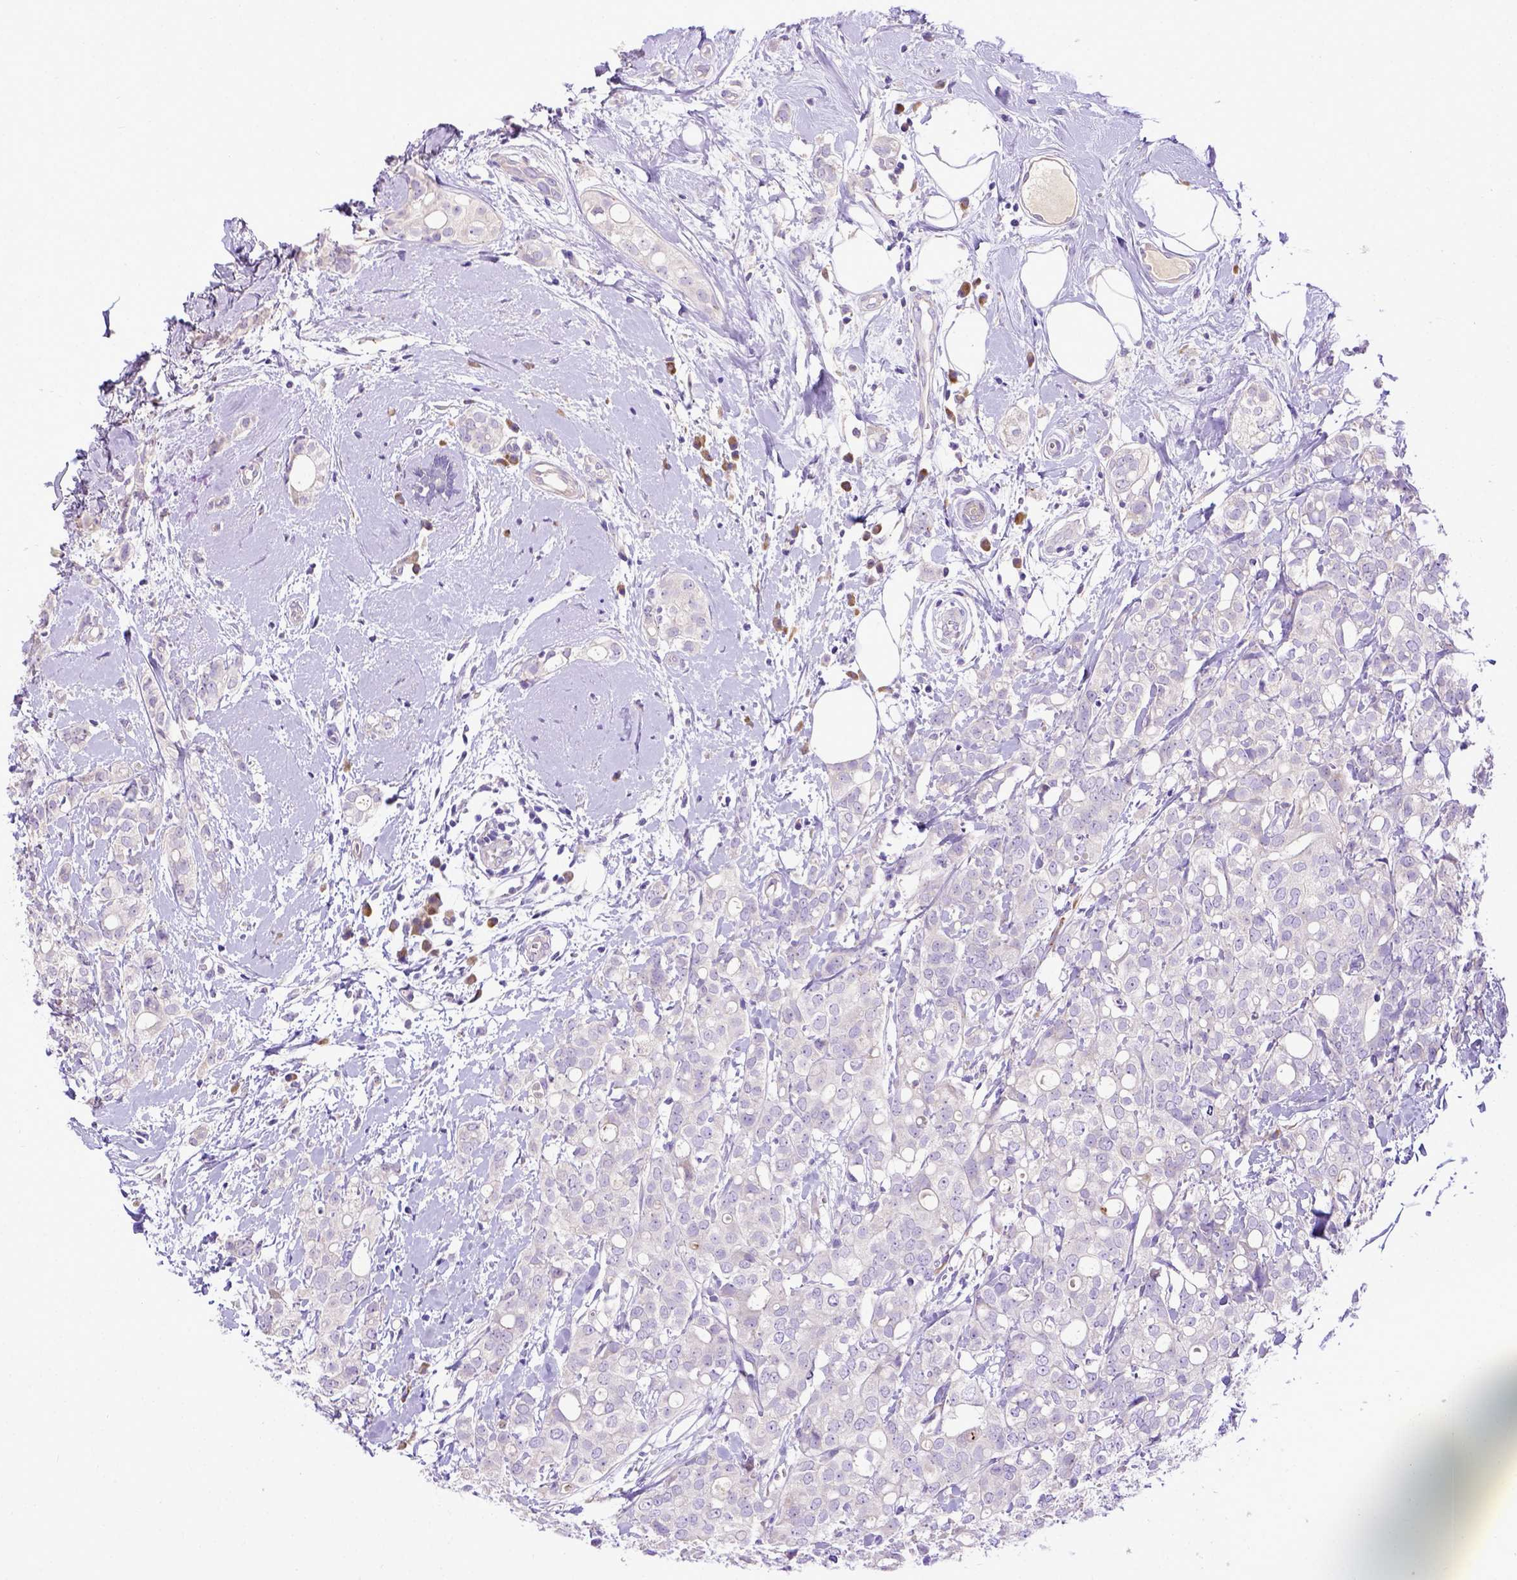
{"staining": {"intensity": "negative", "quantity": "none", "location": "none"}, "tissue": "breast cancer", "cell_type": "Tumor cells", "image_type": "cancer", "snomed": [{"axis": "morphology", "description": "Duct carcinoma"}, {"axis": "topography", "description": "Breast"}], "caption": "There is no significant staining in tumor cells of breast cancer.", "gene": "CFAP300", "patient": {"sex": "female", "age": 40}}